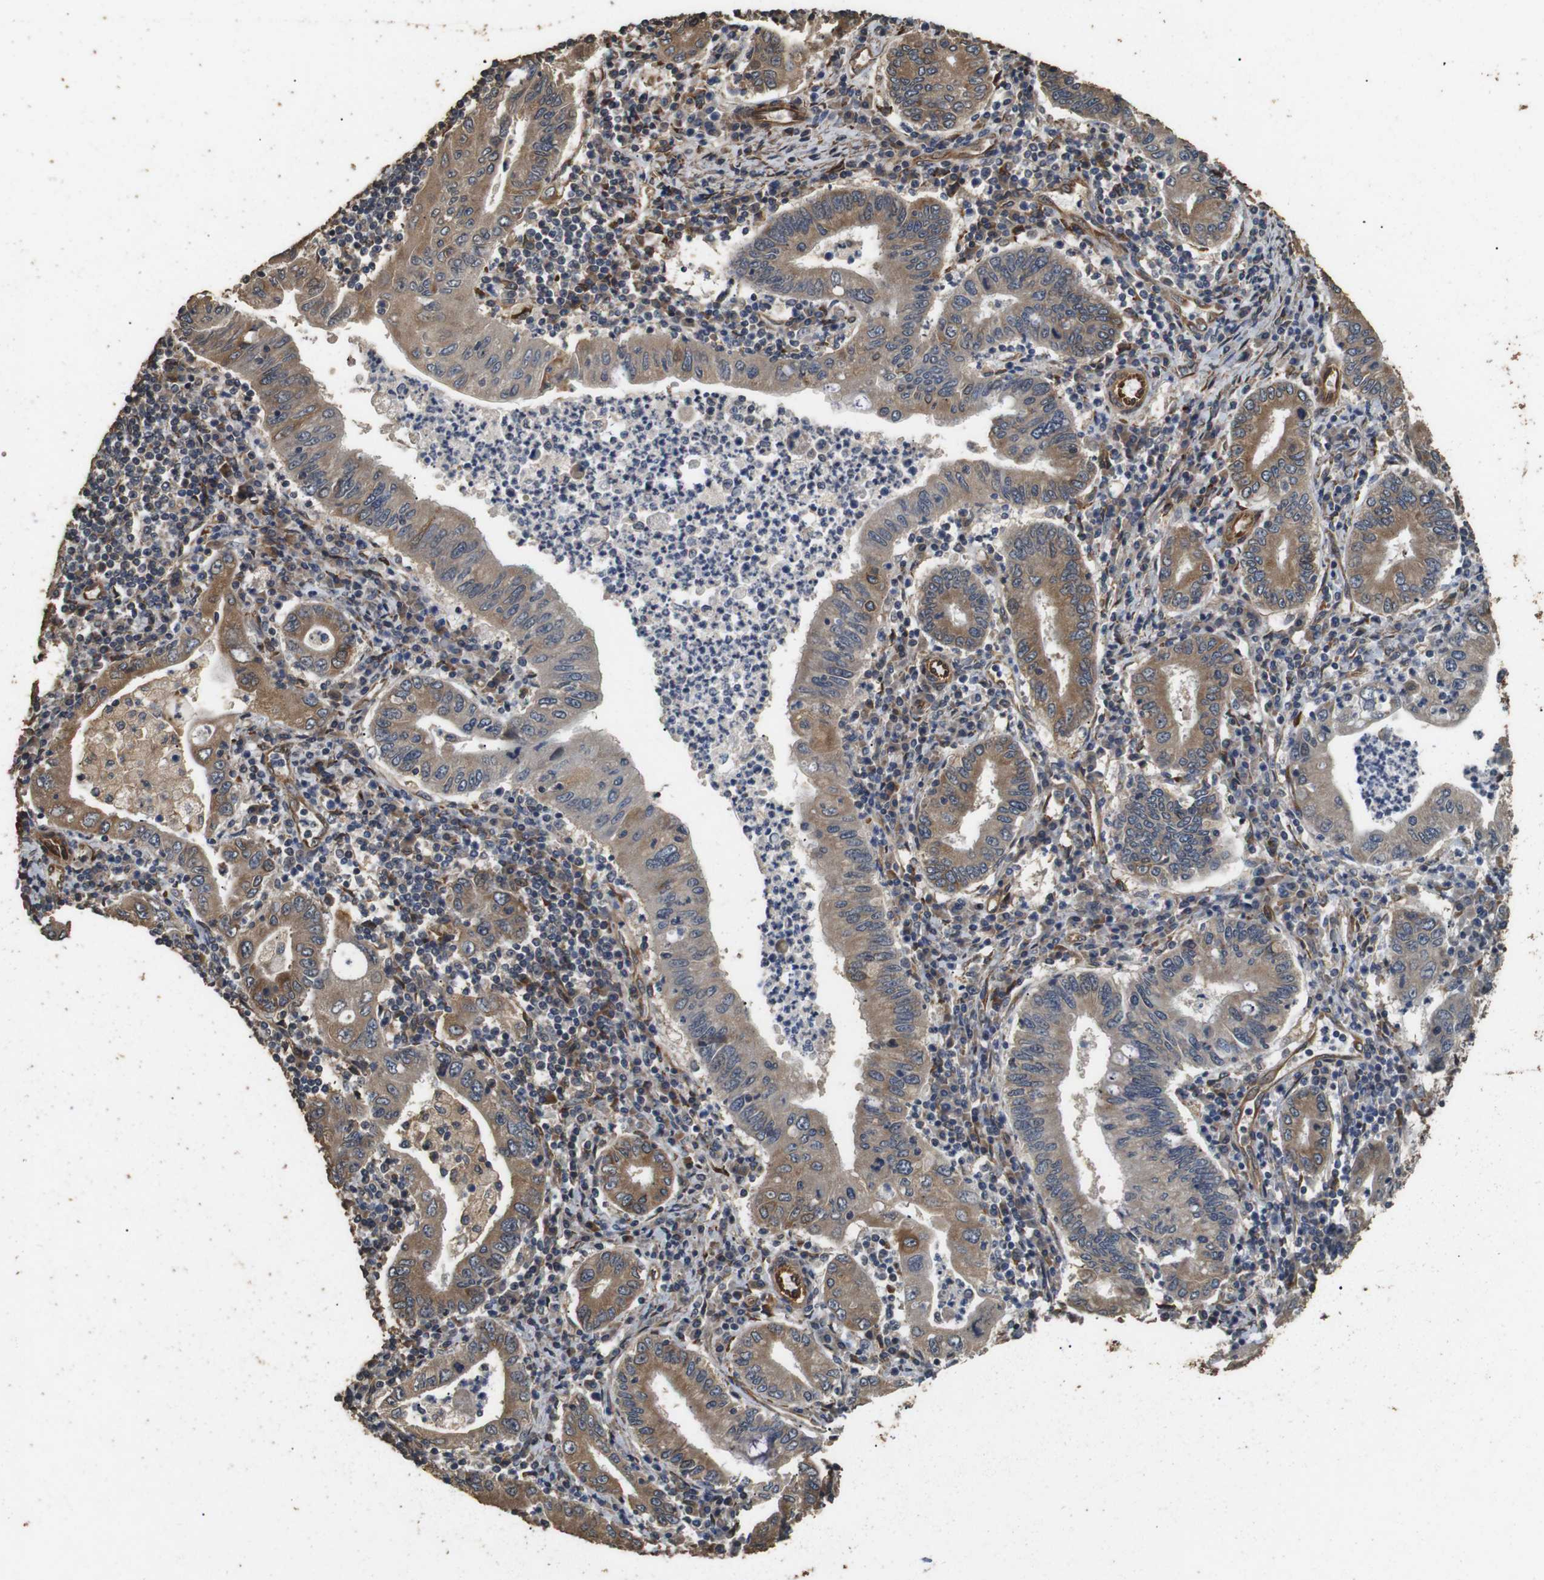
{"staining": {"intensity": "moderate", "quantity": ">75%", "location": "cytoplasmic/membranous"}, "tissue": "stomach cancer", "cell_type": "Tumor cells", "image_type": "cancer", "snomed": [{"axis": "morphology", "description": "Normal tissue, NOS"}, {"axis": "morphology", "description": "Adenocarcinoma, NOS"}, {"axis": "topography", "description": "Esophagus"}, {"axis": "topography", "description": "Stomach, upper"}, {"axis": "topography", "description": "Peripheral nerve tissue"}], "caption": "High-magnification brightfield microscopy of stomach adenocarcinoma stained with DAB (brown) and counterstained with hematoxylin (blue). tumor cells exhibit moderate cytoplasmic/membranous staining is present in about>75% of cells. The staining is performed using DAB (3,3'-diaminobenzidine) brown chromogen to label protein expression. The nuclei are counter-stained blue using hematoxylin.", "gene": "CNPY4", "patient": {"sex": "male", "age": 62}}